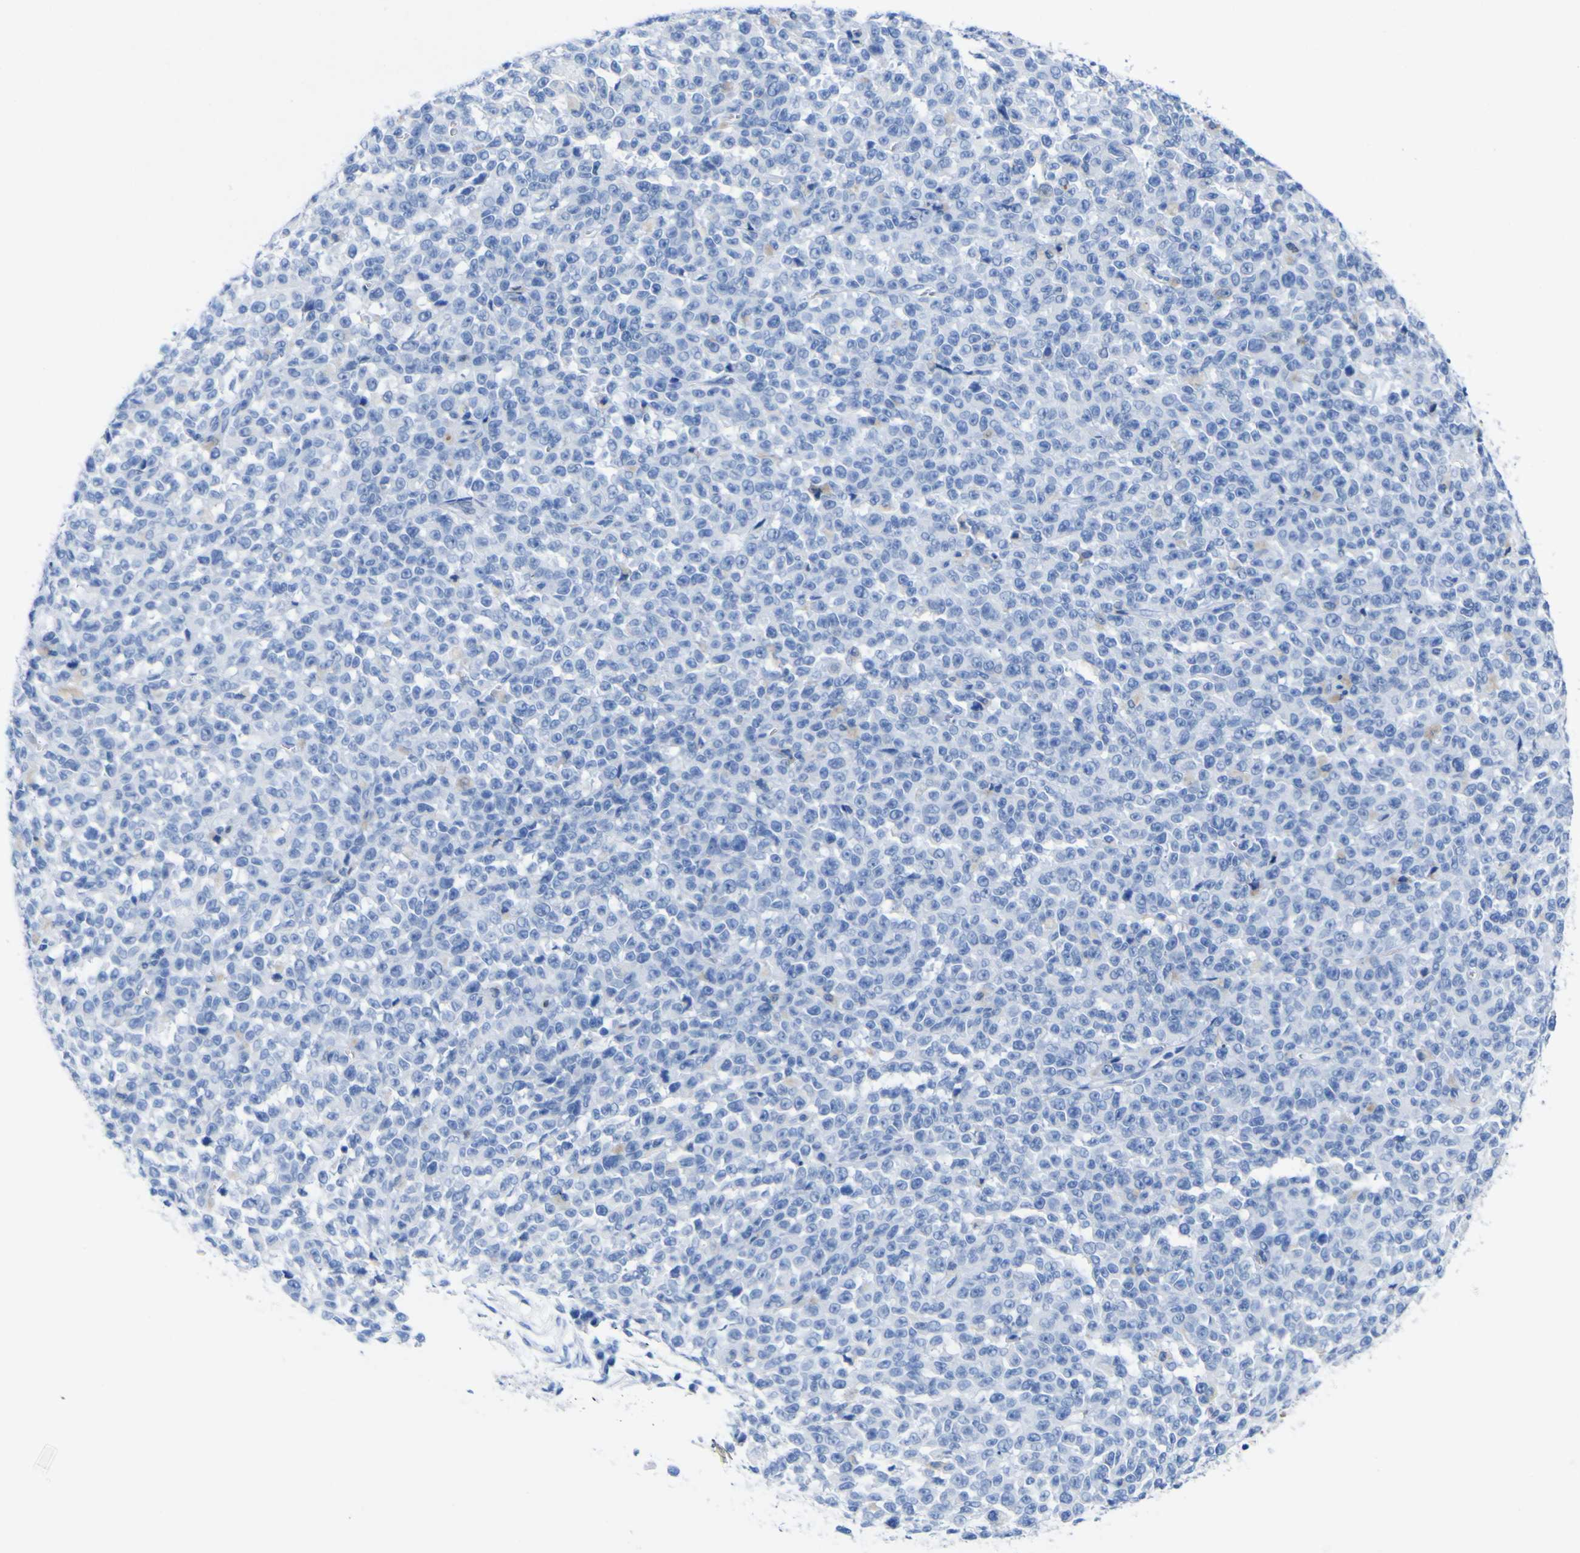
{"staining": {"intensity": "negative", "quantity": "none", "location": "none"}, "tissue": "melanoma", "cell_type": "Tumor cells", "image_type": "cancer", "snomed": [{"axis": "morphology", "description": "Malignant melanoma, NOS"}, {"axis": "topography", "description": "Skin"}], "caption": "Protein analysis of melanoma exhibits no significant positivity in tumor cells.", "gene": "DACH1", "patient": {"sex": "female", "age": 82}}